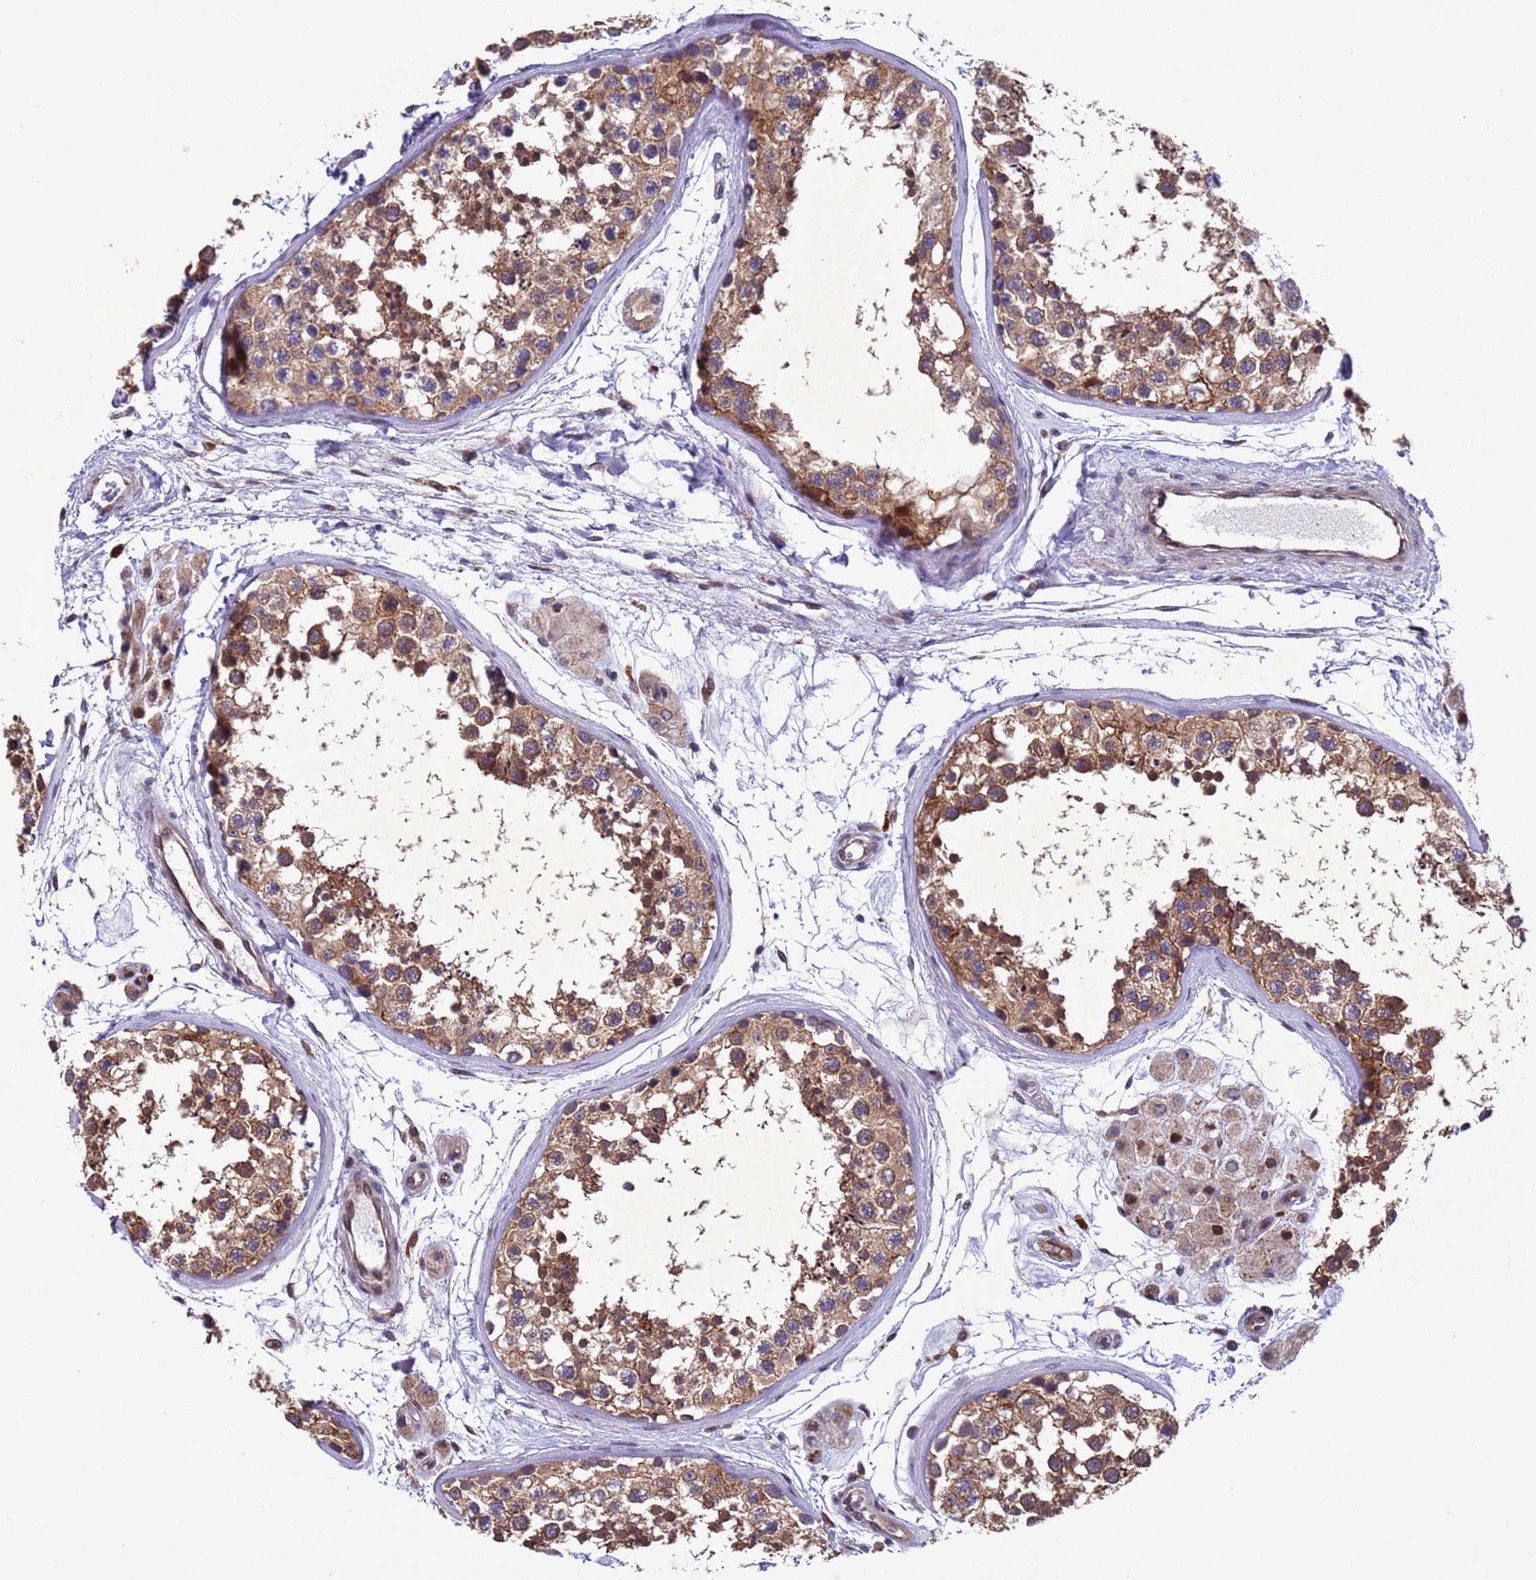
{"staining": {"intensity": "moderate", "quantity": ">75%", "location": "cytoplasmic/membranous,nuclear"}, "tissue": "testis", "cell_type": "Cells in seminiferous ducts", "image_type": "normal", "snomed": [{"axis": "morphology", "description": "Normal tissue, NOS"}, {"axis": "topography", "description": "Testis"}], "caption": "Moderate cytoplasmic/membranous,nuclear positivity for a protein is identified in approximately >75% of cells in seminiferous ducts of unremarkable testis using immunohistochemistry (IHC).", "gene": "TBK1", "patient": {"sex": "male", "age": 56}}